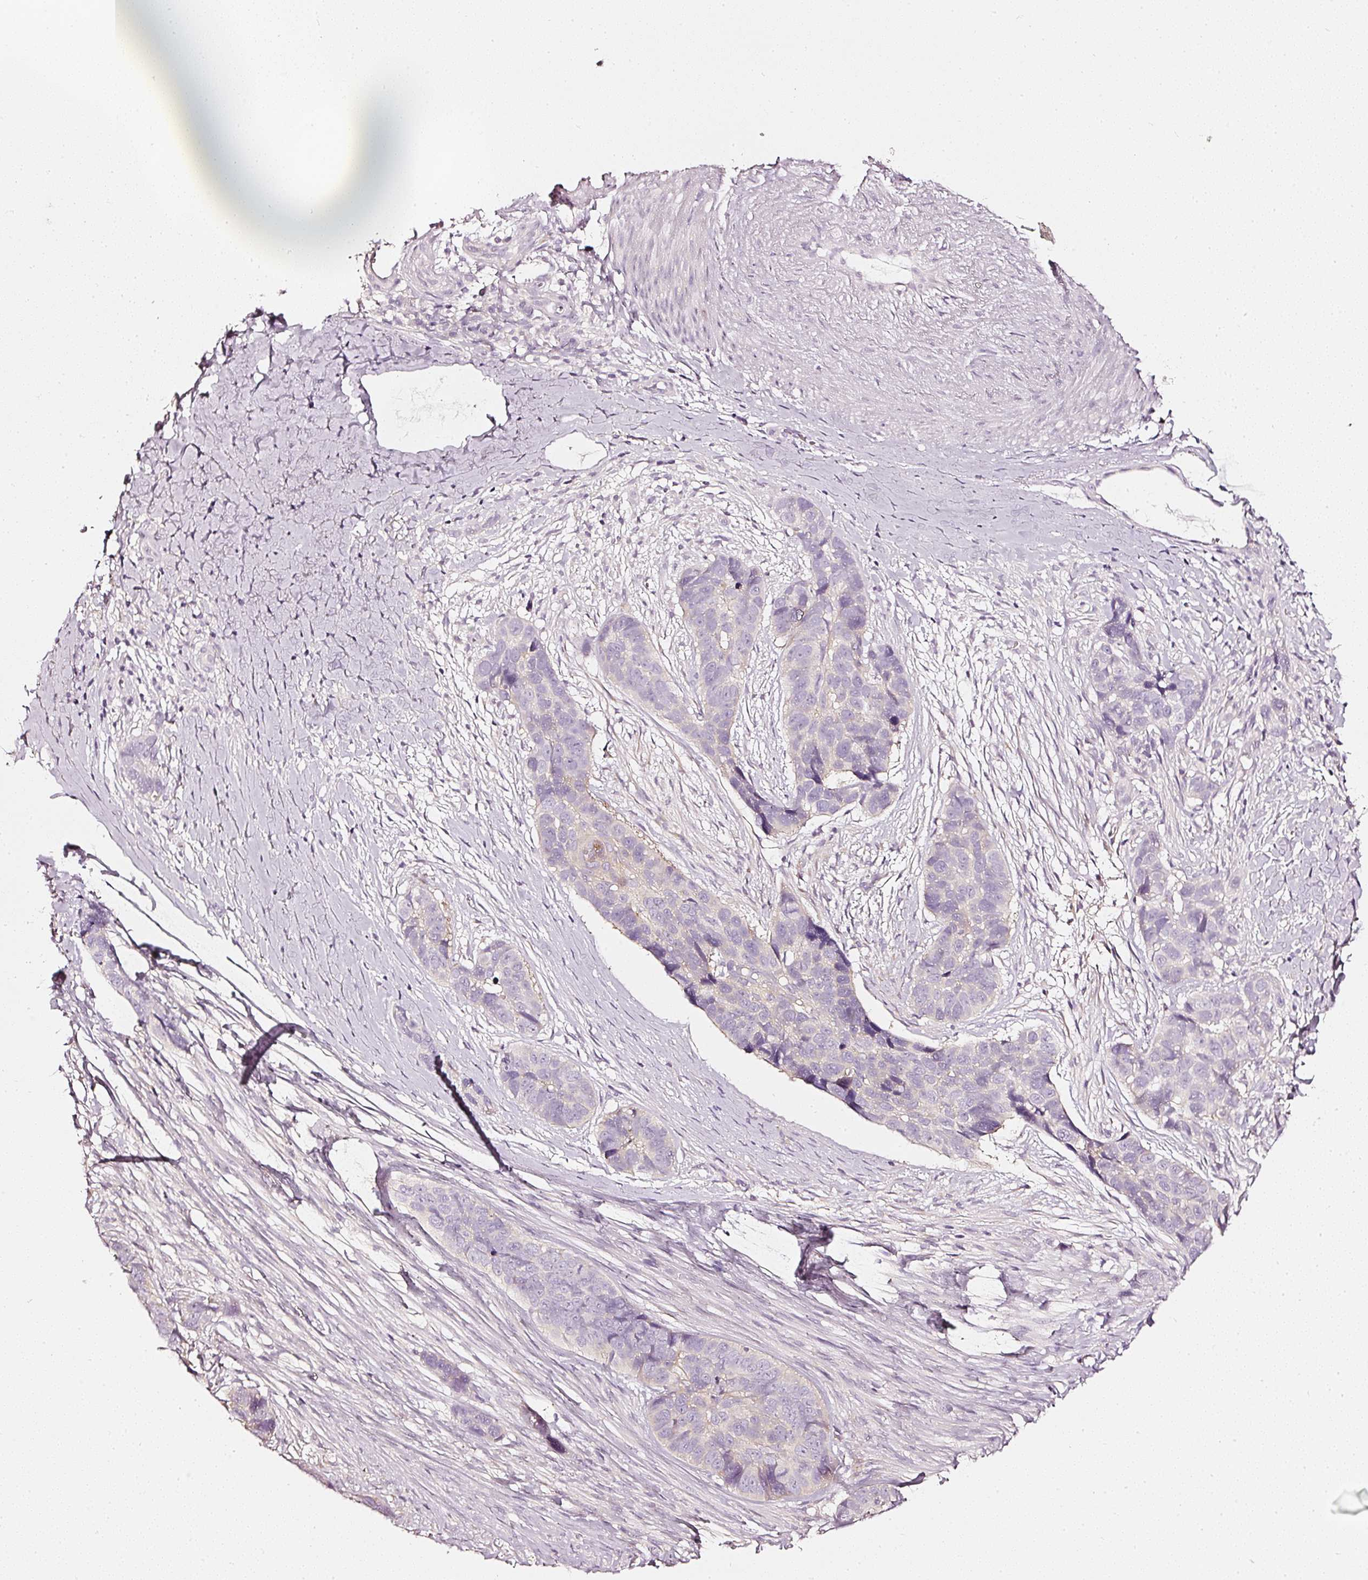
{"staining": {"intensity": "negative", "quantity": "none", "location": "none"}, "tissue": "skin cancer", "cell_type": "Tumor cells", "image_type": "cancer", "snomed": [{"axis": "morphology", "description": "Basal cell carcinoma"}, {"axis": "topography", "description": "Skin"}], "caption": "Immunohistochemistry (IHC) of basal cell carcinoma (skin) exhibits no expression in tumor cells.", "gene": "CNP", "patient": {"sex": "female", "age": 82}}